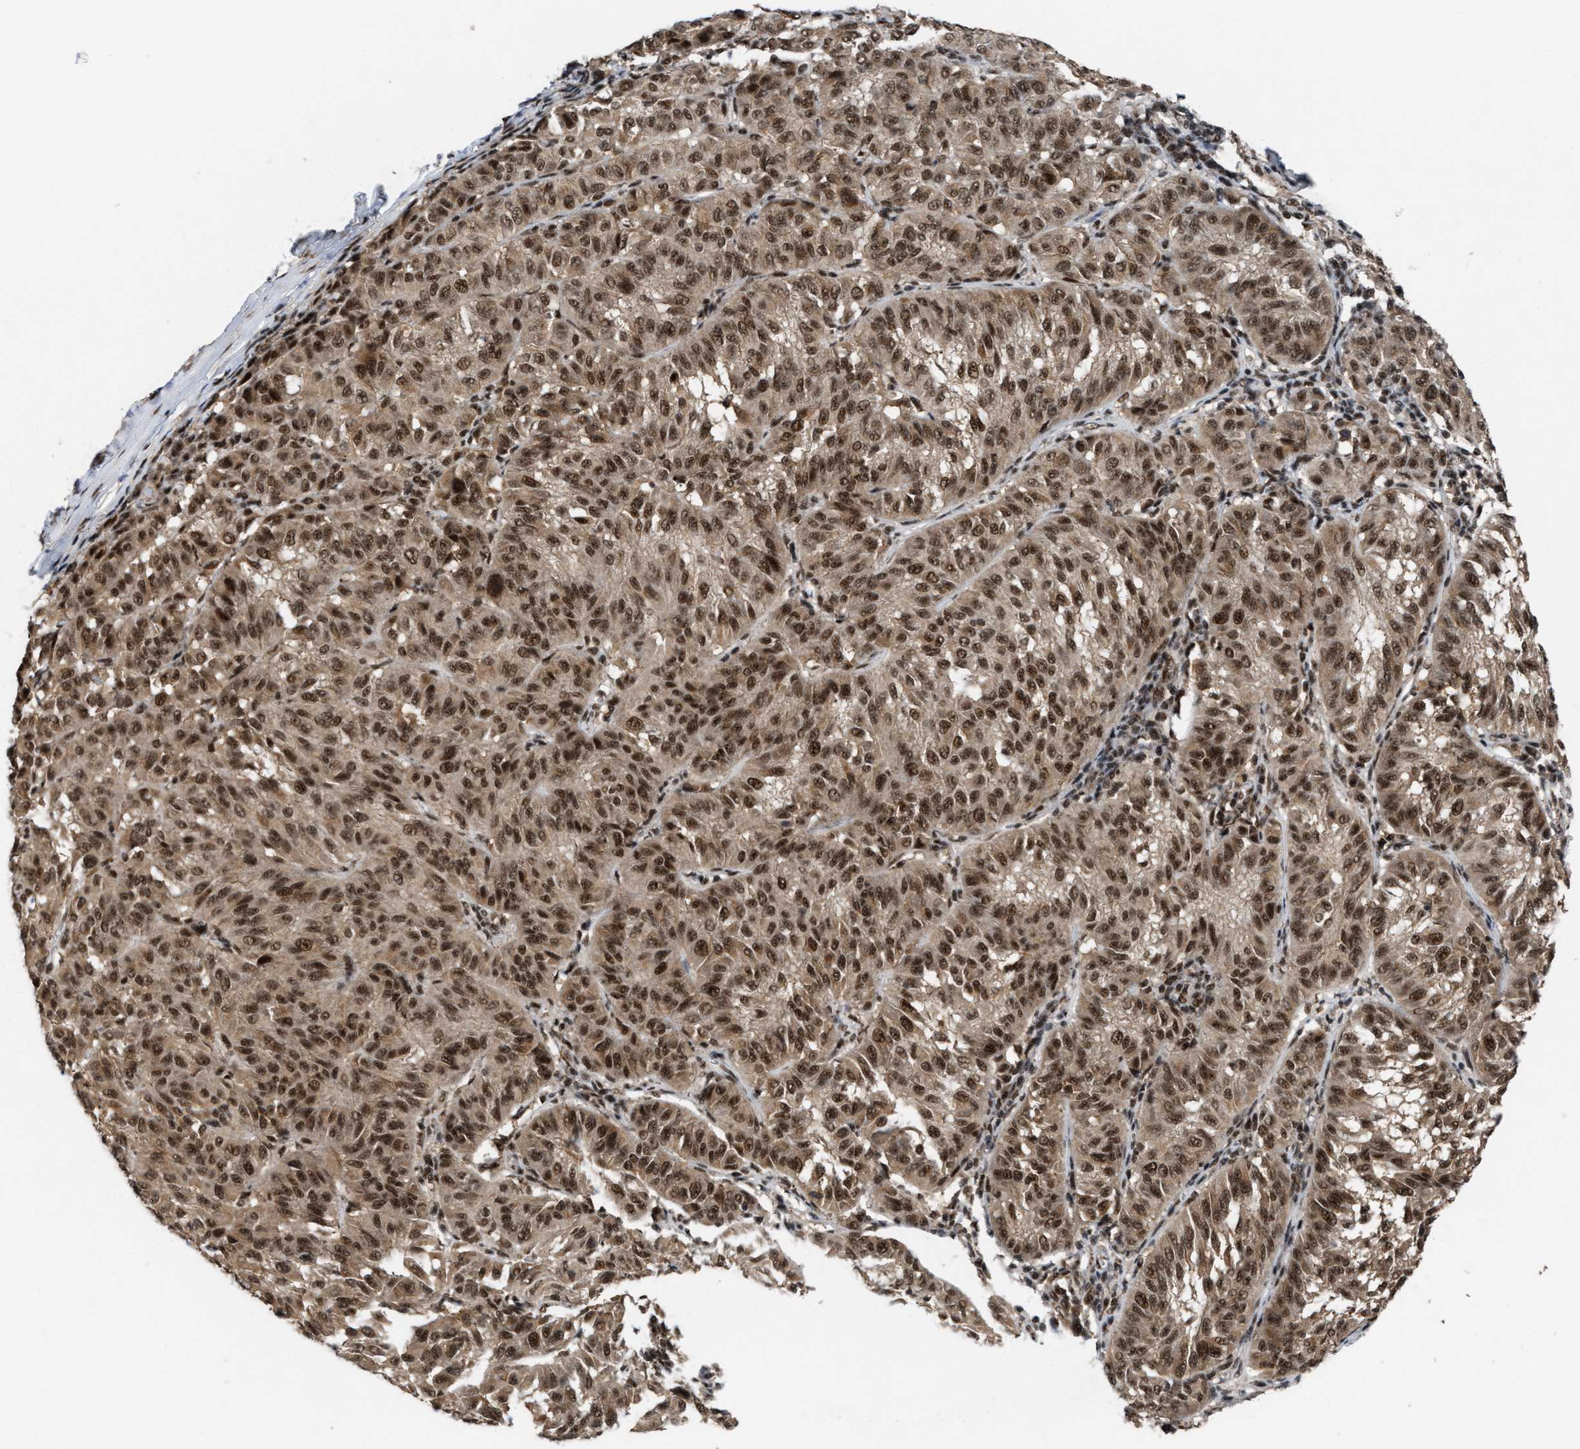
{"staining": {"intensity": "moderate", "quantity": ">75%", "location": "cytoplasmic/membranous,nuclear"}, "tissue": "melanoma", "cell_type": "Tumor cells", "image_type": "cancer", "snomed": [{"axis": "morphology", "description": "Malignant melanoma, NOS"}, {"axis": "topography", "description": "Skin"}], "caption": "Immunohistochemistry staining of malignant melanoma, which demonstrates medium levels of moderate cytoplasmic/membranous and nuclear staining in approximately >75% of tumor cells indicating moderate cytoplasmic/membranous and nuclear protein positivity. The staining was performed using DAB (brown) for protein detection and nuclei were counterstained in hematoxylin (blue).", "gene": "PRPF4", "patient": {"sex": "female", "age": 72}}